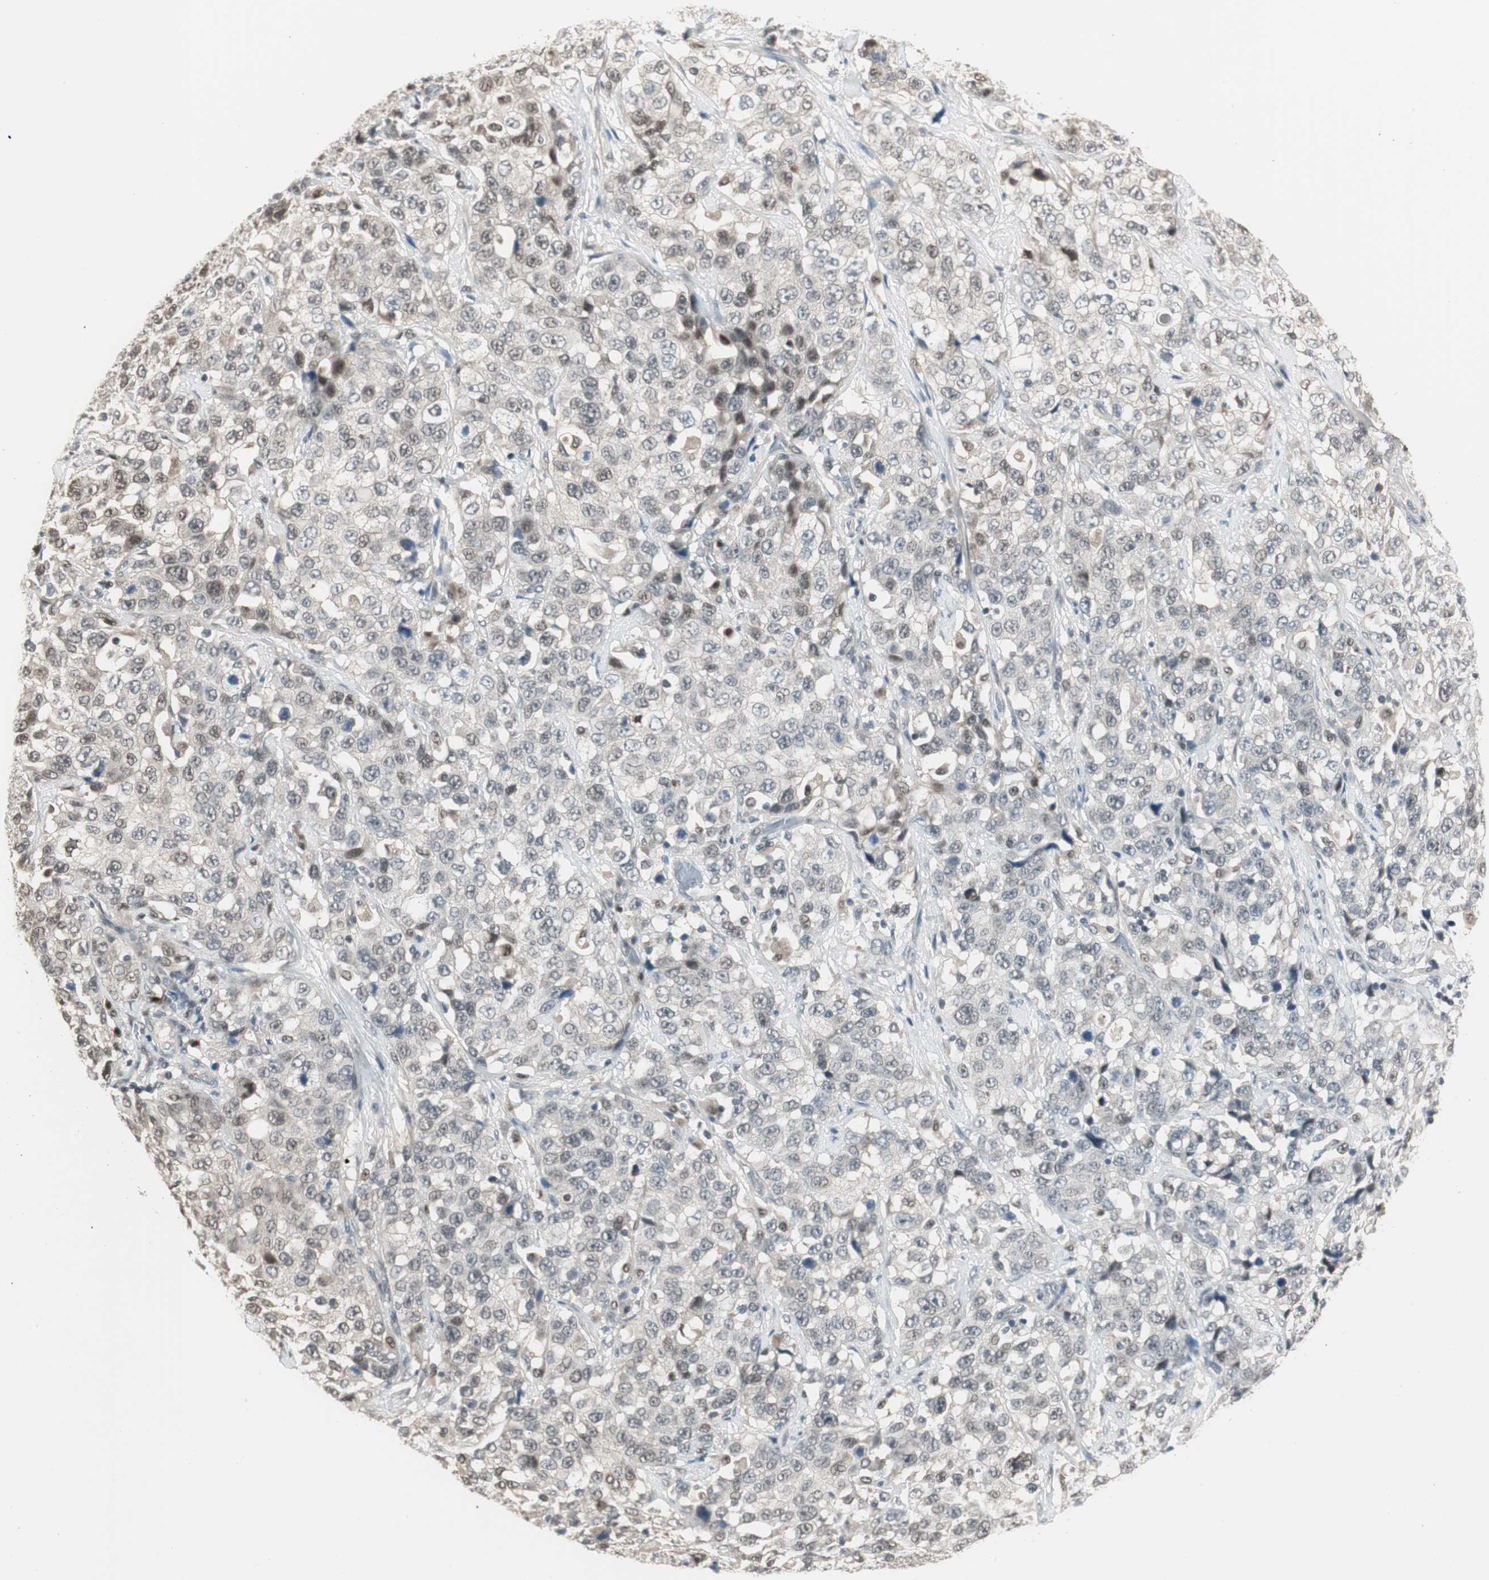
{"staining": {"intensity": "weak", "quantity": "25%-75%", "location": "nuclear"}, "tissue": "stomach cancer", "cell_type": "Tumor cells", "image_type": "cancer", "snomed": [{"axis": "morphology", "description": "Normal tissue, NOS"}, {"axis": "morphology", "description": "Adenocarcinoma, NOS"}, {"axis": "topography", "description": "Stomach"}], "caption": "A high-resolution image shows immunohistochemistry staining of adenocarcinoma (stomach), which reveals weak nuclear expression in approximately 25%-75% of tumor cells.", "gene": "LONP2", "patient": {"sex": "male", "age": 48}}